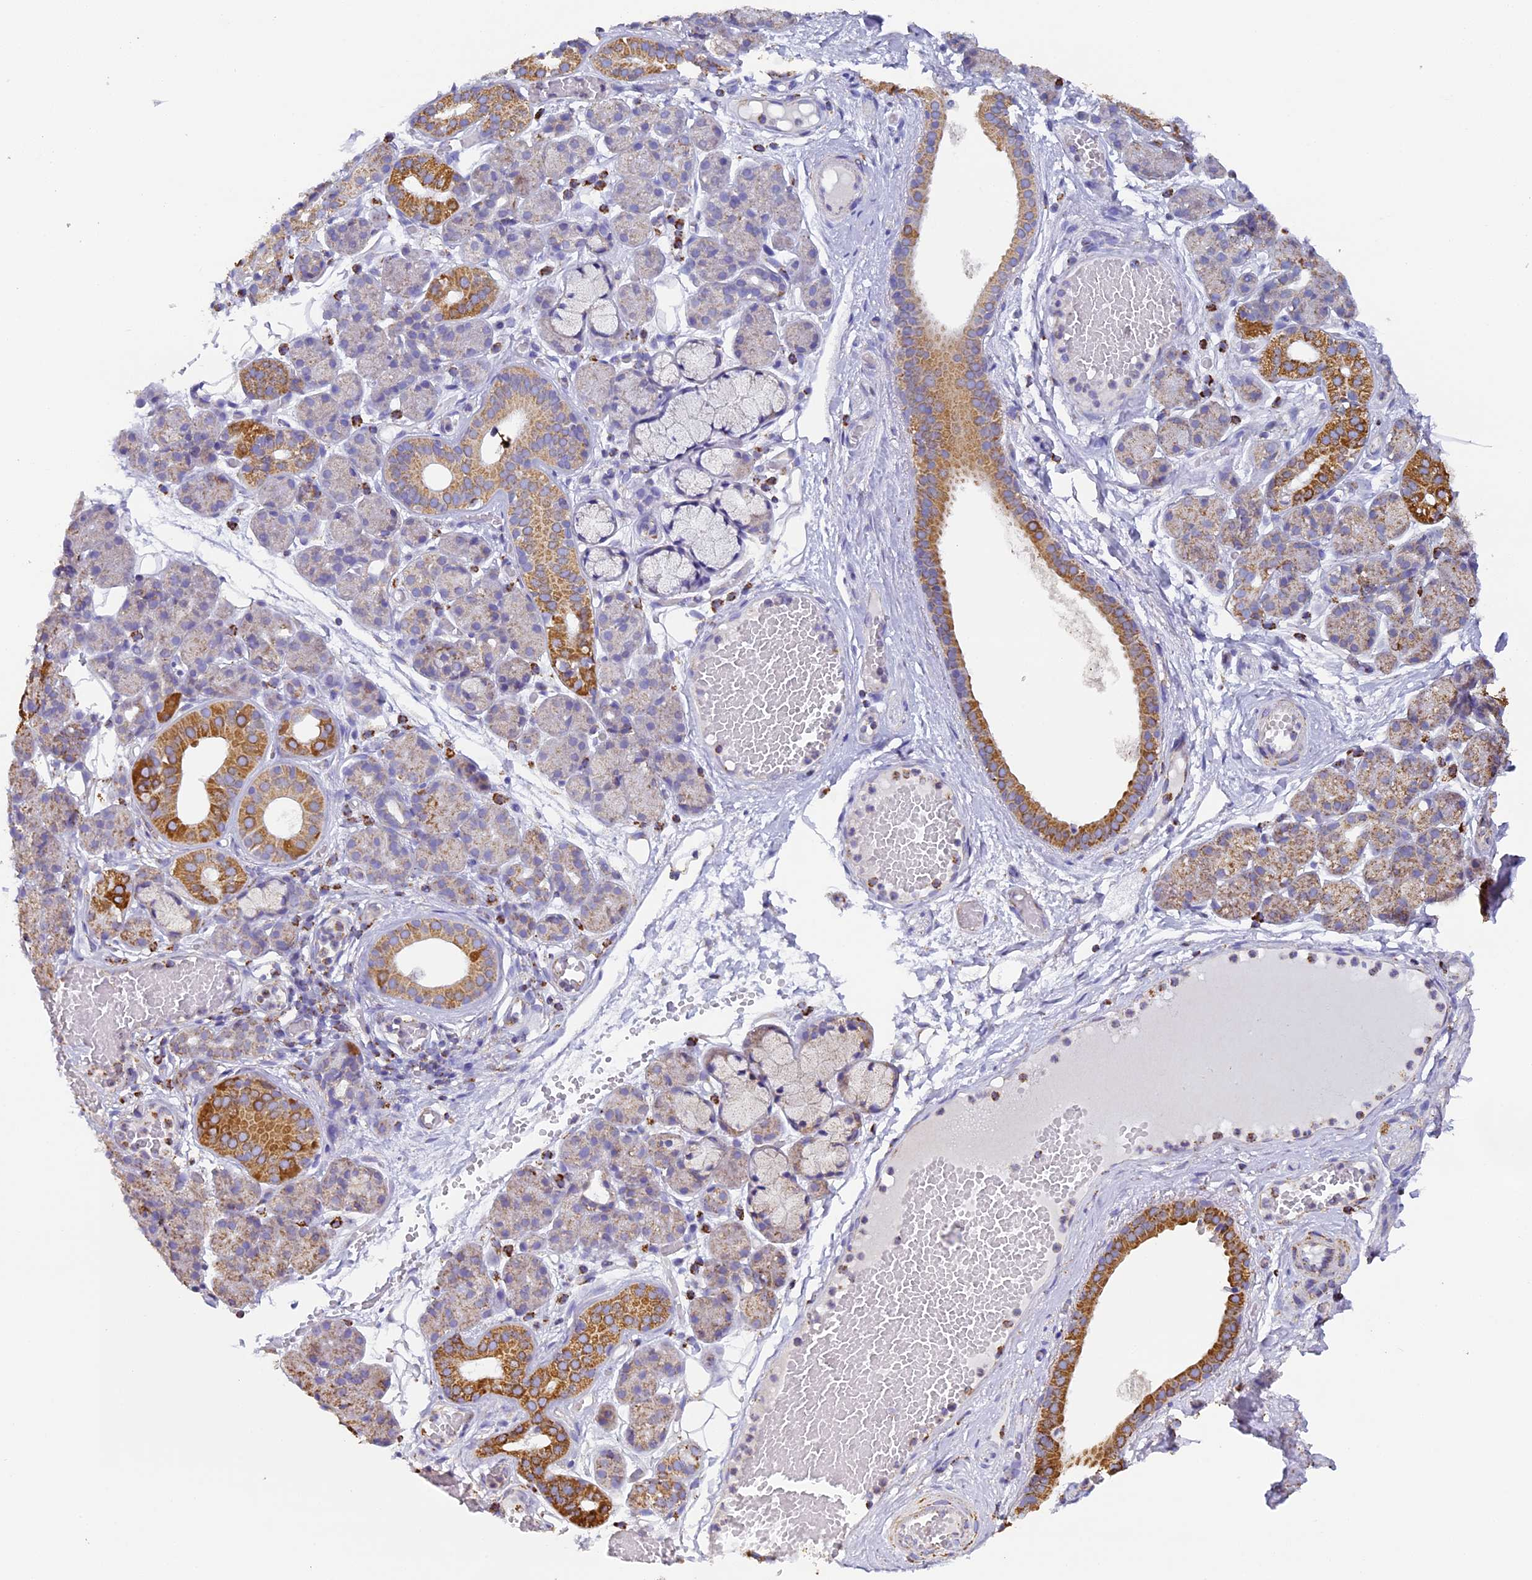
{"staining": {"intensity": "strong", "quantity": "25%-75%", "location": "cytoplasmic/membranous"}, "tissue": "salivary gland", "cell_type": "Glandular cells", "image_type": "normal", "snomed": [{"axis": "morphology", "description": "Normal tissue, NOS"}, {"axis": "topography", "description": "Salivary gland"}], "caption": "IHC micrograph of benign human salivary gland stained for a protein (brown), which demonstrates high levels of strong cytoplasmic/membranous expression in approximately 25%-75% of glandular cells.", "gene": "STK17A", "patient": {"sex": "male", "age": 63}}